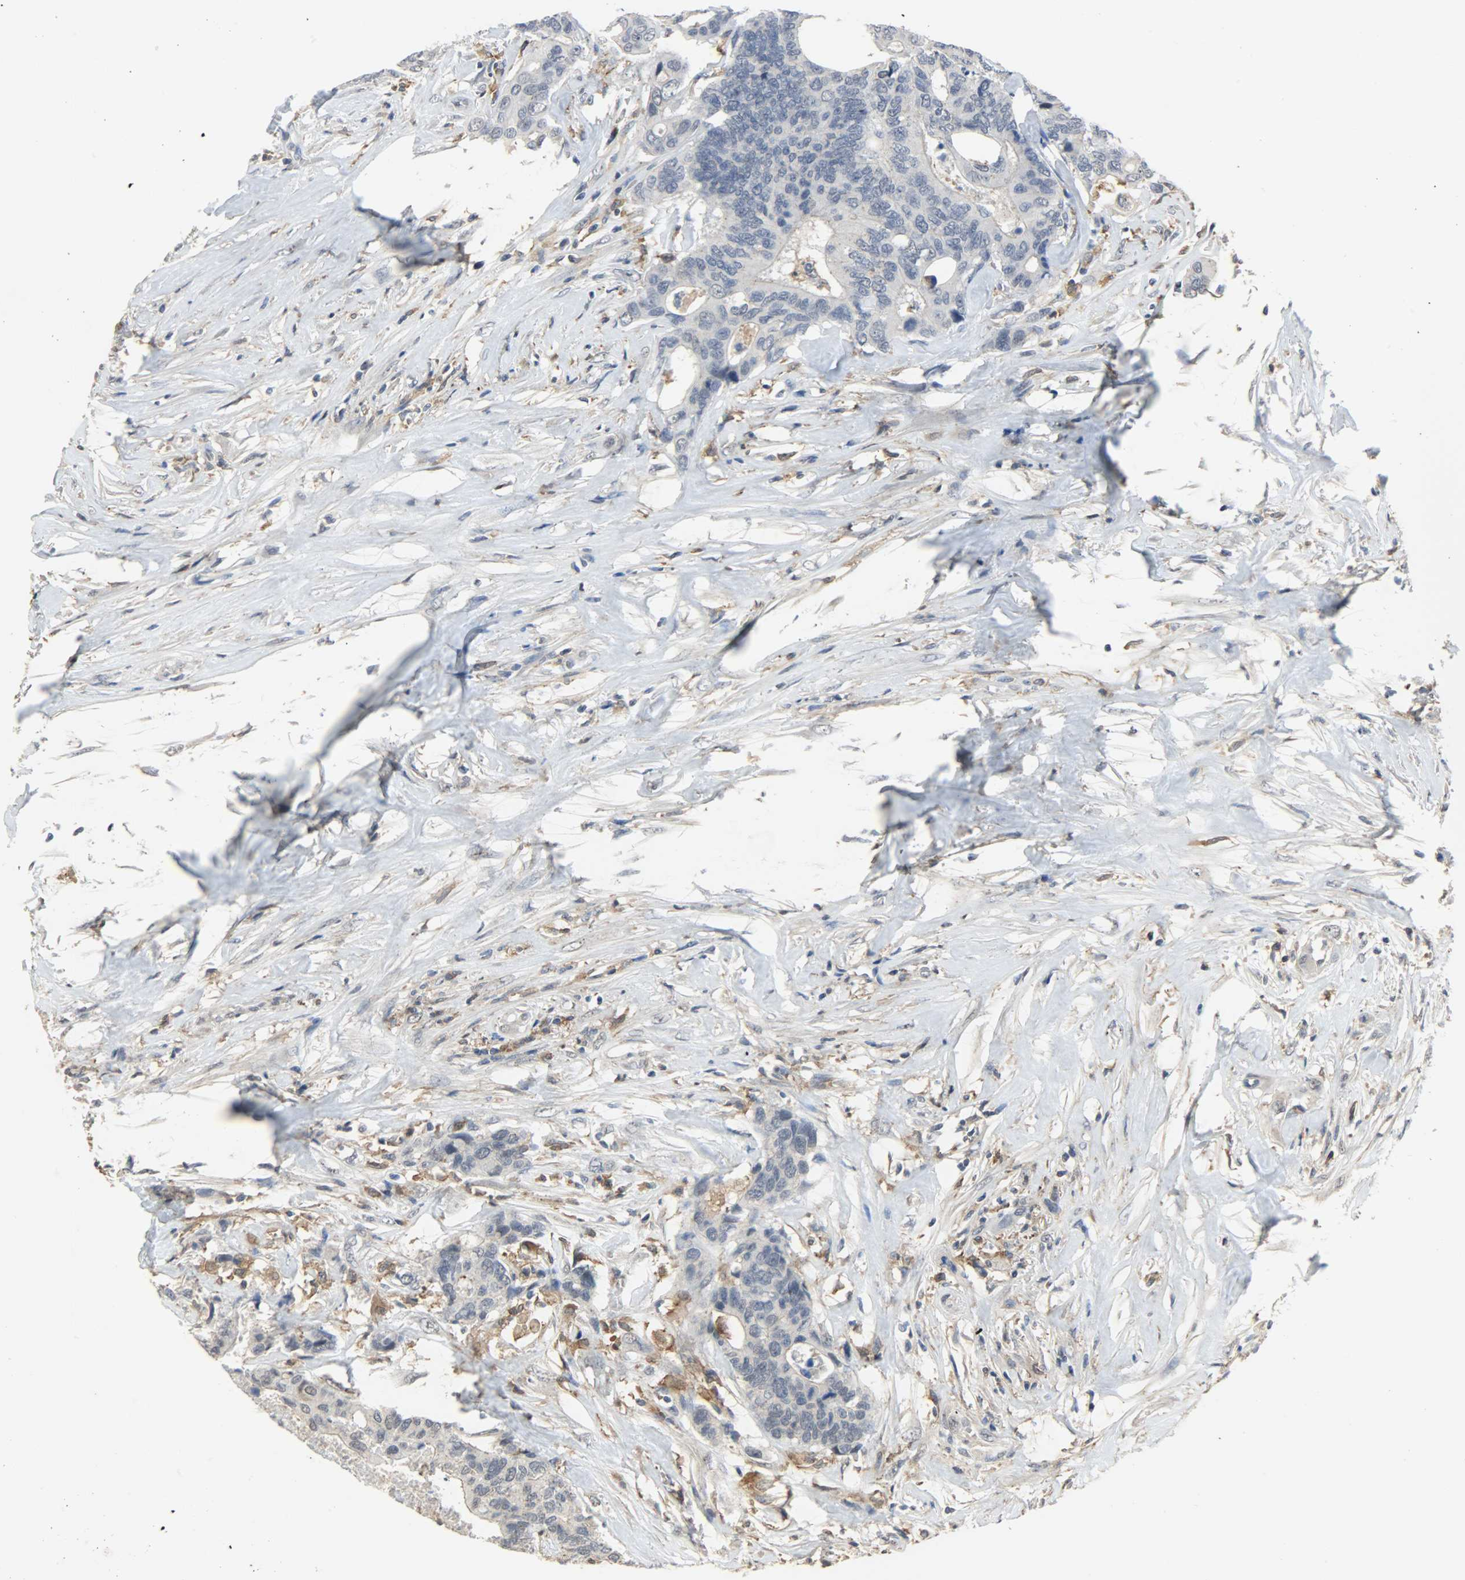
{"staining": {"intensity": "negative", "quantity": "none", "location": "none"}, "tissue": "colorectal cancer", "cell_type": "Tumor cells", "image_type": "cancer", "snomed": [{"axis": "morphology", "description": "Adenocarcinoma, NOS"}, {"axis": "topography", "description": "Rectum"}], "caption": "The photomicrograph reveals no significant staining in tumor cells of colorectal cancer (adenocarcinoma).", "gene": "SKAP2", "patient": {"sex": "male", "age": 55}}